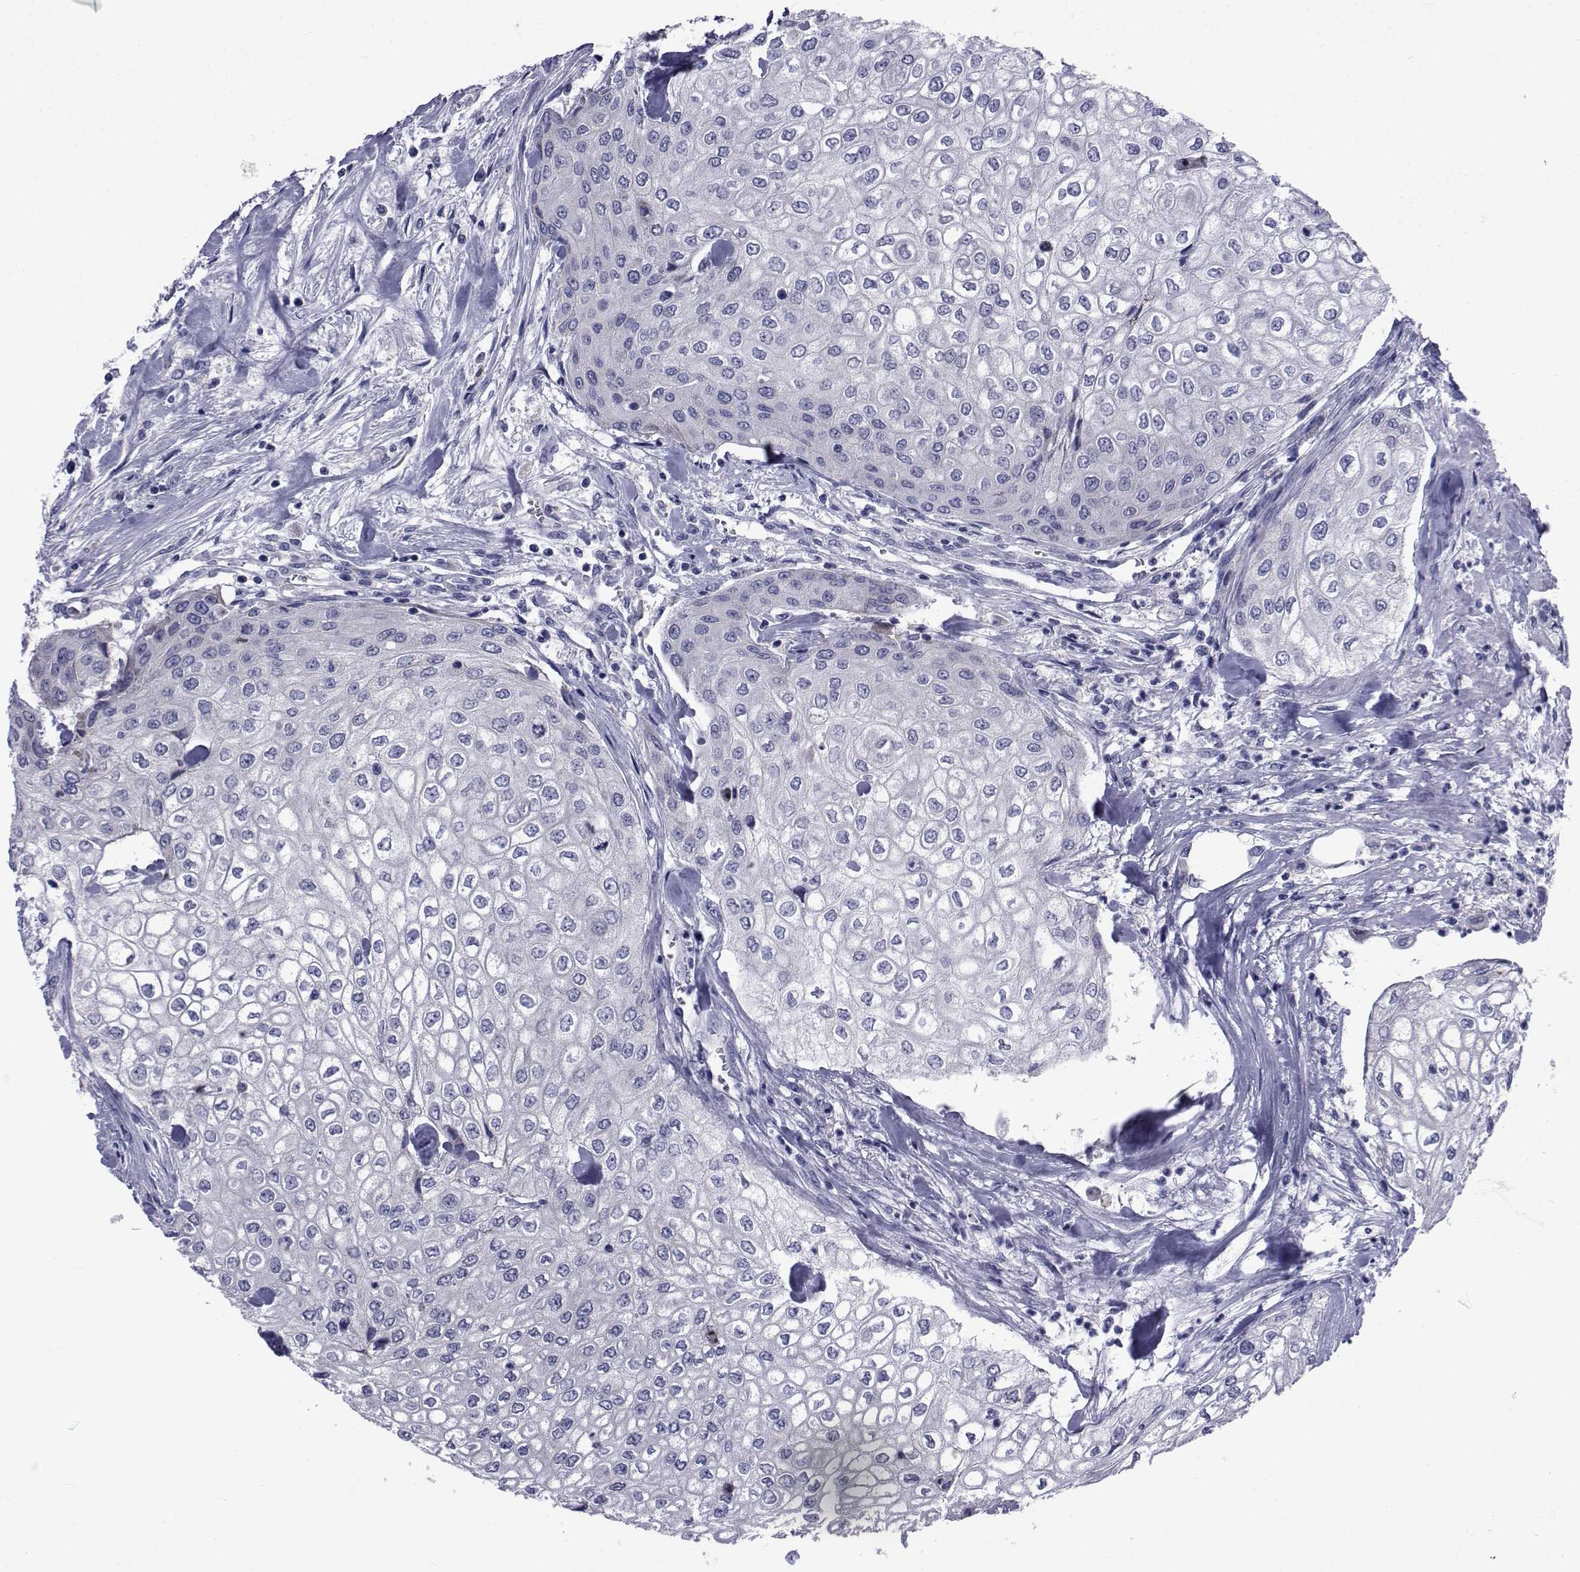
{"staining": {"intensity": "negative", "quantity": "none", "location": "none"}, "tissue": "urothelial cancer", "cell_type": "Tumor cells", "image_type": "cancer", "snomed": [{"axis": "morphology", "description": "Urothelial carcinoma, High grade"}, {"axis": "topography", "description": "Urinary bladder"}], "caption": "Micrograph shows no protein expression in tumor cells of high-grade urothelial carcinoma tissue.", "gene": "ROPN1", "patient": {"sex": "male", "age": 62}}